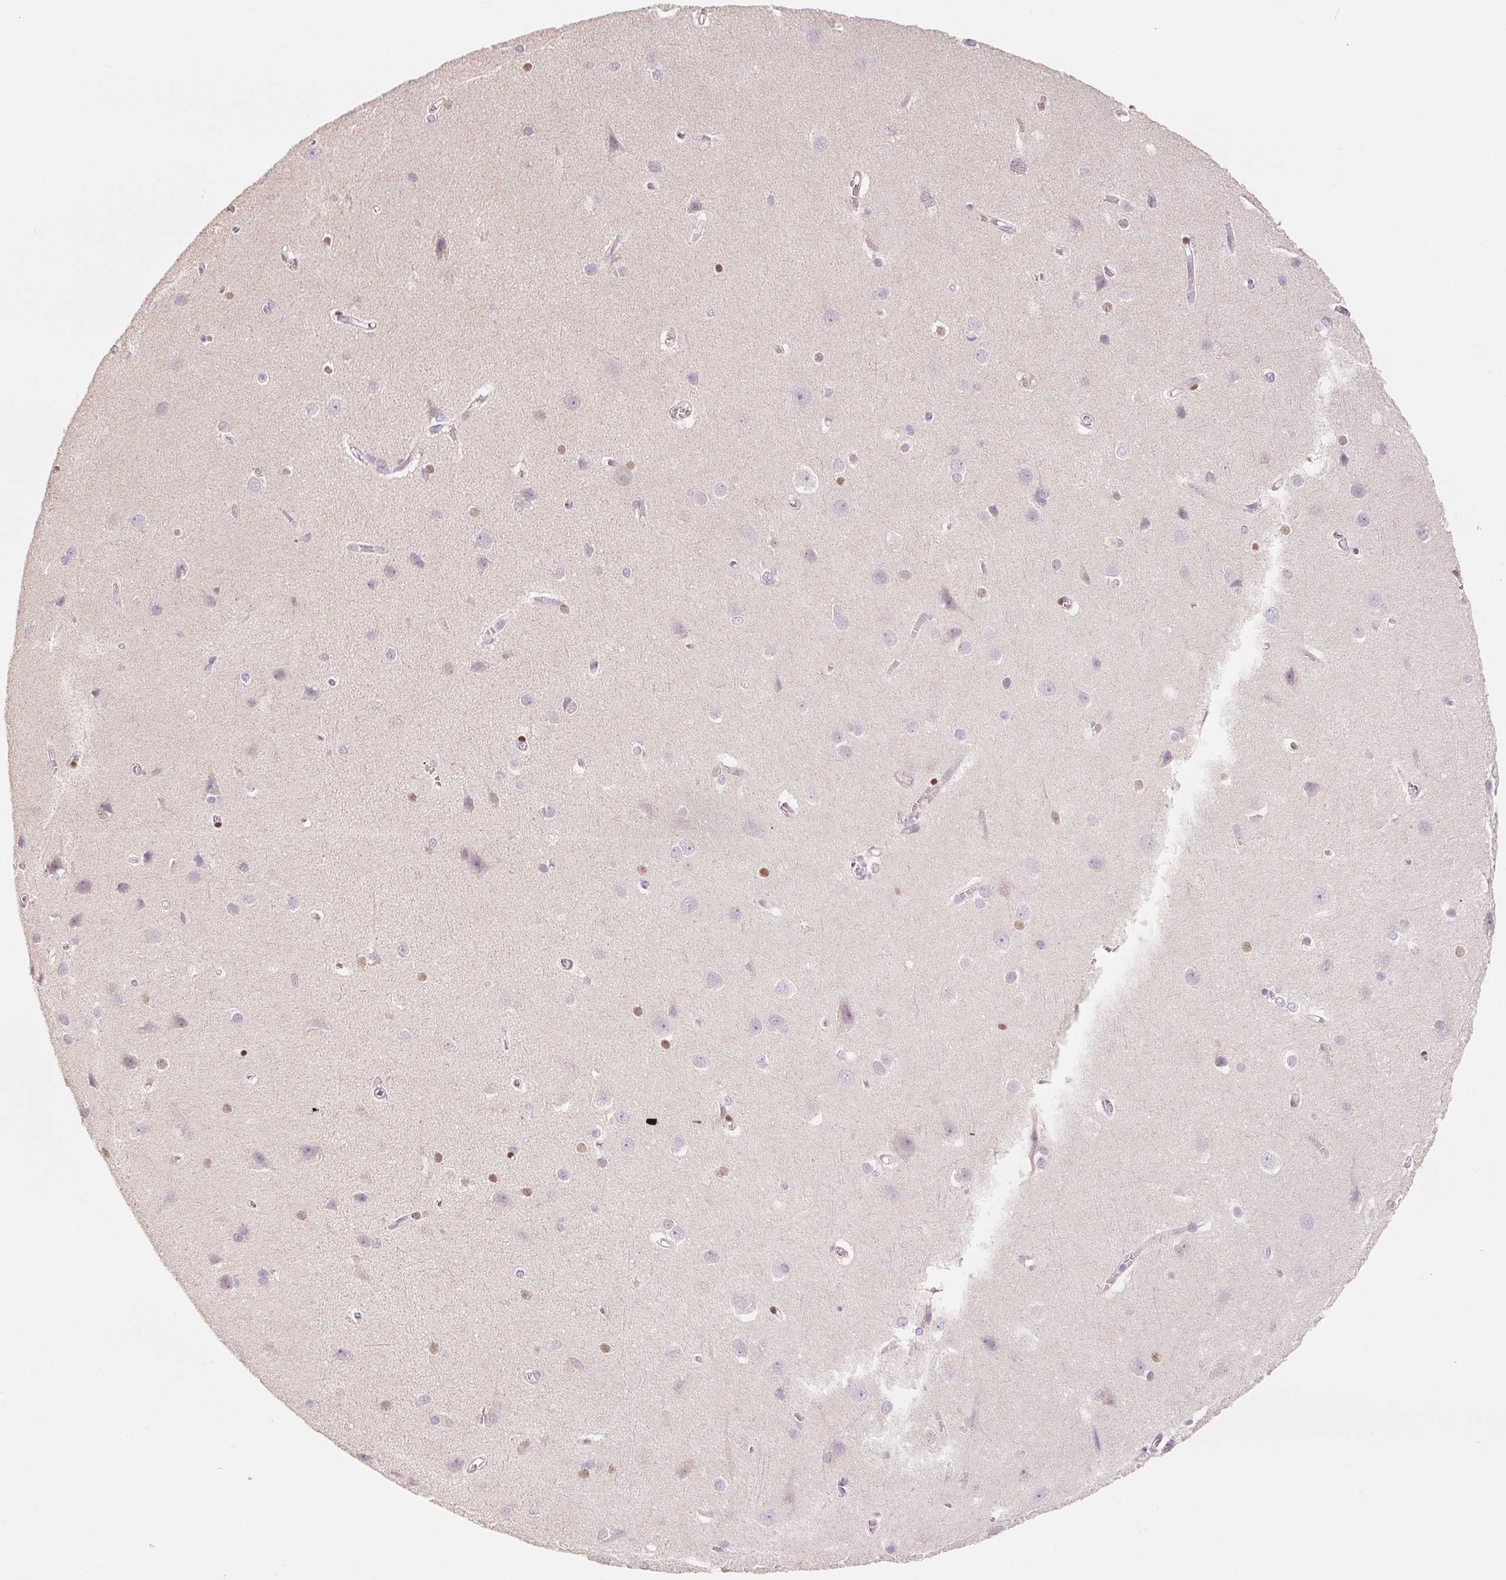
{"staining": {"intensity": "weak", "quantity": "25%-75%", "location": "cytoplasmic/membranous,nuclear"}, "tissue": "cerebral cortex", "cell_type": "Endothelial cells", "image_type": "normal", "snomed": [{"axis": "morphology", "description": "Normal tissue, NOS"}, {"axis": "topography", "description": "Cerebral cortex"}], "caption": "A brown stain highlights weak cytoplasmic/membranous,nuclear staining of a protein in endothelial cells of unremarkable human cerebral cortex. (Brightfield microscopy of DAB IHC at high magnification).", "gene": "SMARCD3", "patient": {"sex": "male", "age": 37}}